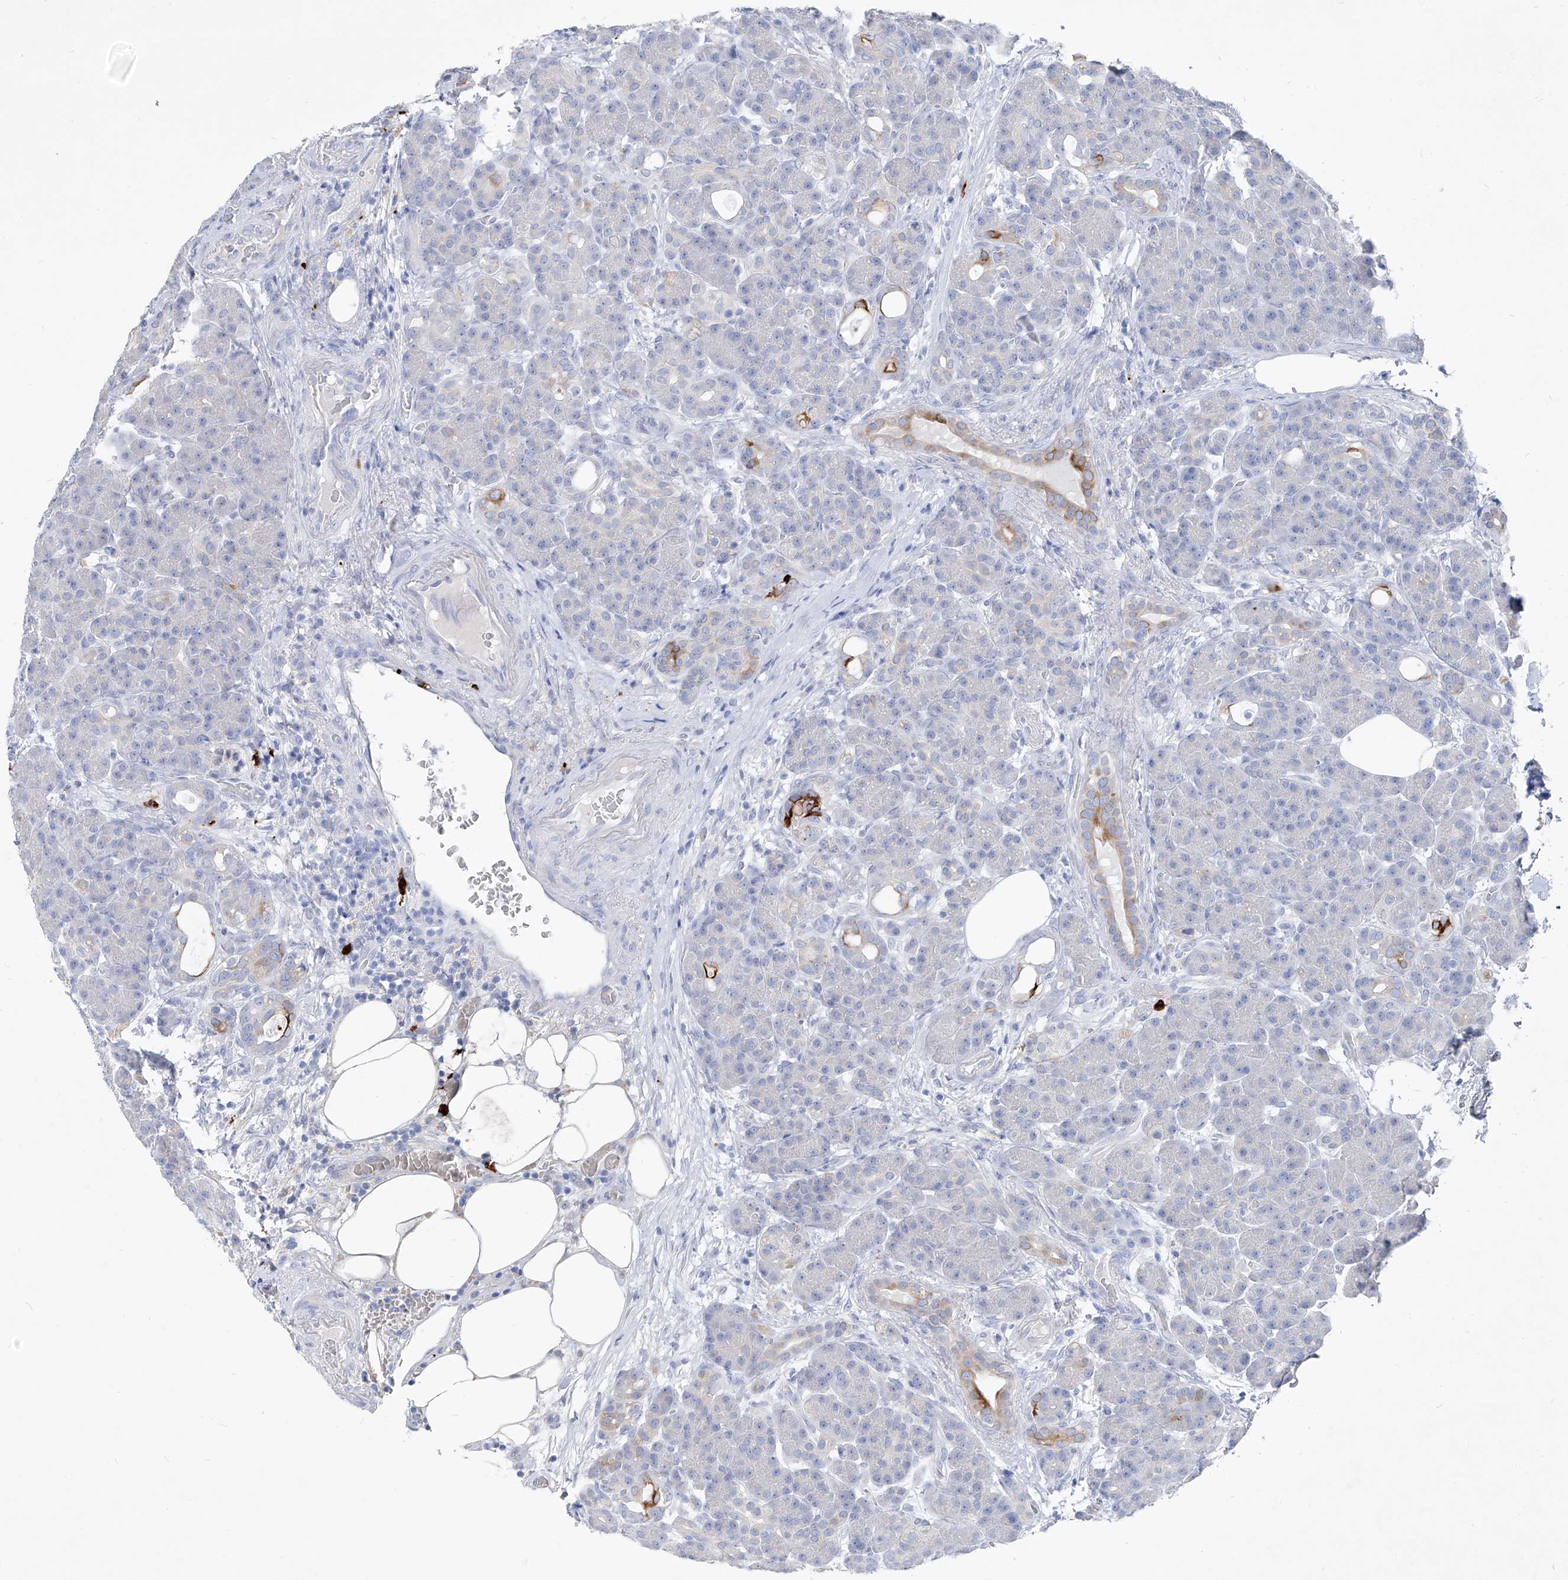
{"staining": {"intensity": "strong", "quantity": "<25%", "location": "cytoplasmic/membranous"}, "tissue": "pancreas", "cell_type": "Exocrine glandular cells", "image_type": "normal", "snomed": [{"axis": "morphology", "description": "Normal tissue, NOS"}, {"axis": "topography", "description": "Pancreas"}], "caption": "Immunohistochemical staining of benign pancreas shows strong cytoplasmic/membranous protein positivity in approximately <25% of exocrine glandular cells.", "gene": "FRS3", "patient": {"sex": "male", "age": 63}}